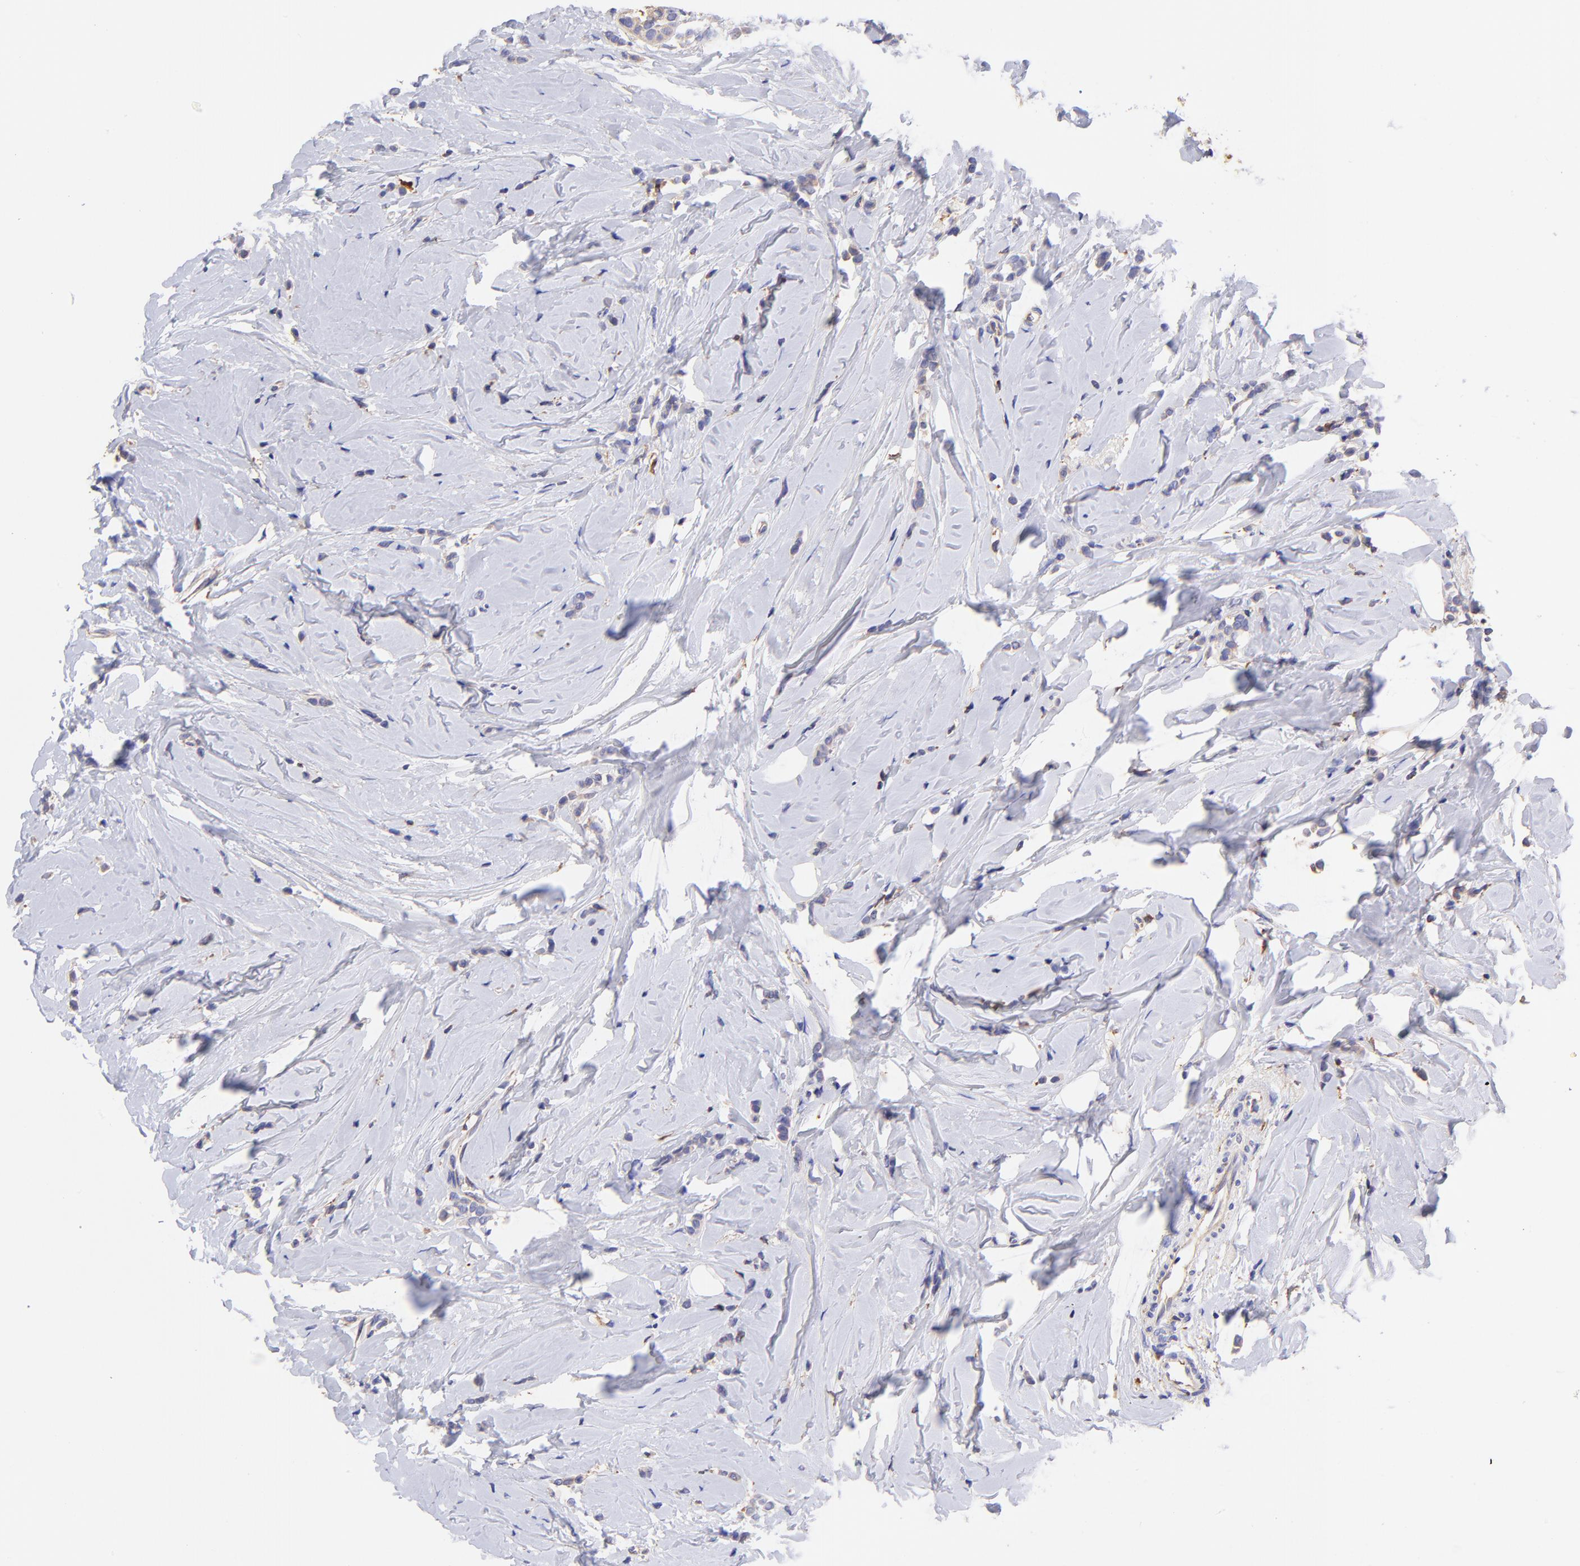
{"staining": {"intensity": "weak", "quantity": ">75%", "location": "cytoplasmic/membranous"}, "tissue": "breast cancer", "cell_type": "Tumor cells", "image_type": "cancer", "snomed": [{"axis": "morphology", "description": "Lobular carcinoma"}, {"axis": "topography", "description": "Breast"}], "caption": "This photomicrograph shows IHC staining of human breast cancer, with low weak cytoplasmic/membranous expression in about >75% of tumor cells.", "gene": "PREX1", "patient": {"sex": "female", "age": 64}}